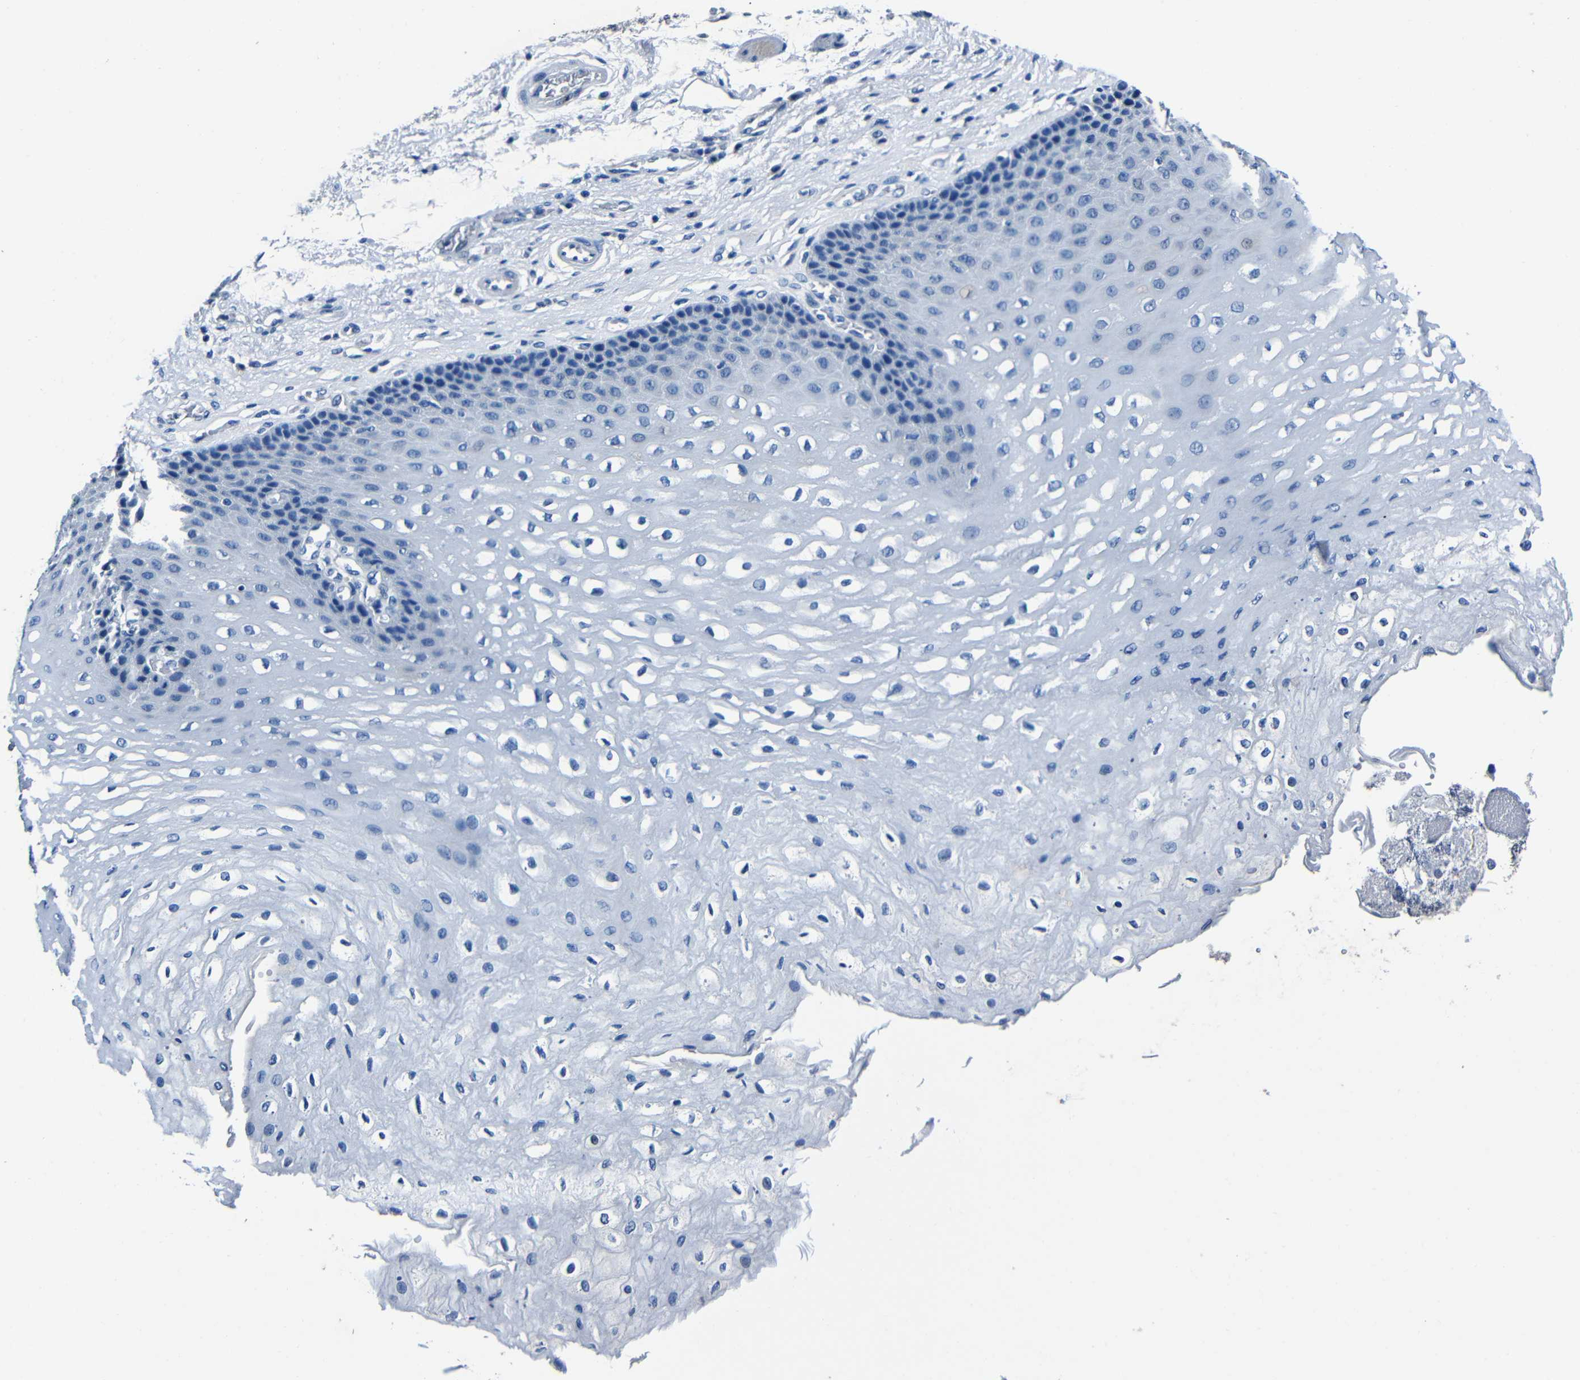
{"staining": {"intensity": "negative", "quantity": "none", "location": "none"}, "tissue": "esophagus", "cell_type": "Squamous epithelial cells", "image_type": "normal", "snomed": [{"axis": "morphology", "description": "Normal tissue, NOS"}, {"axis": "topography", "description": "Esophagus"}], "caption": "Immunohistochemistry (IHC) histopathology image of unremarkable esophagus: esophagus stained with DAB (3,3'-diaminobenzidine) exhibits no significant protein expression in squamous epithelial cells.", "gene": "NCMAP", "patient": {"sex": "female", "age": 72}}